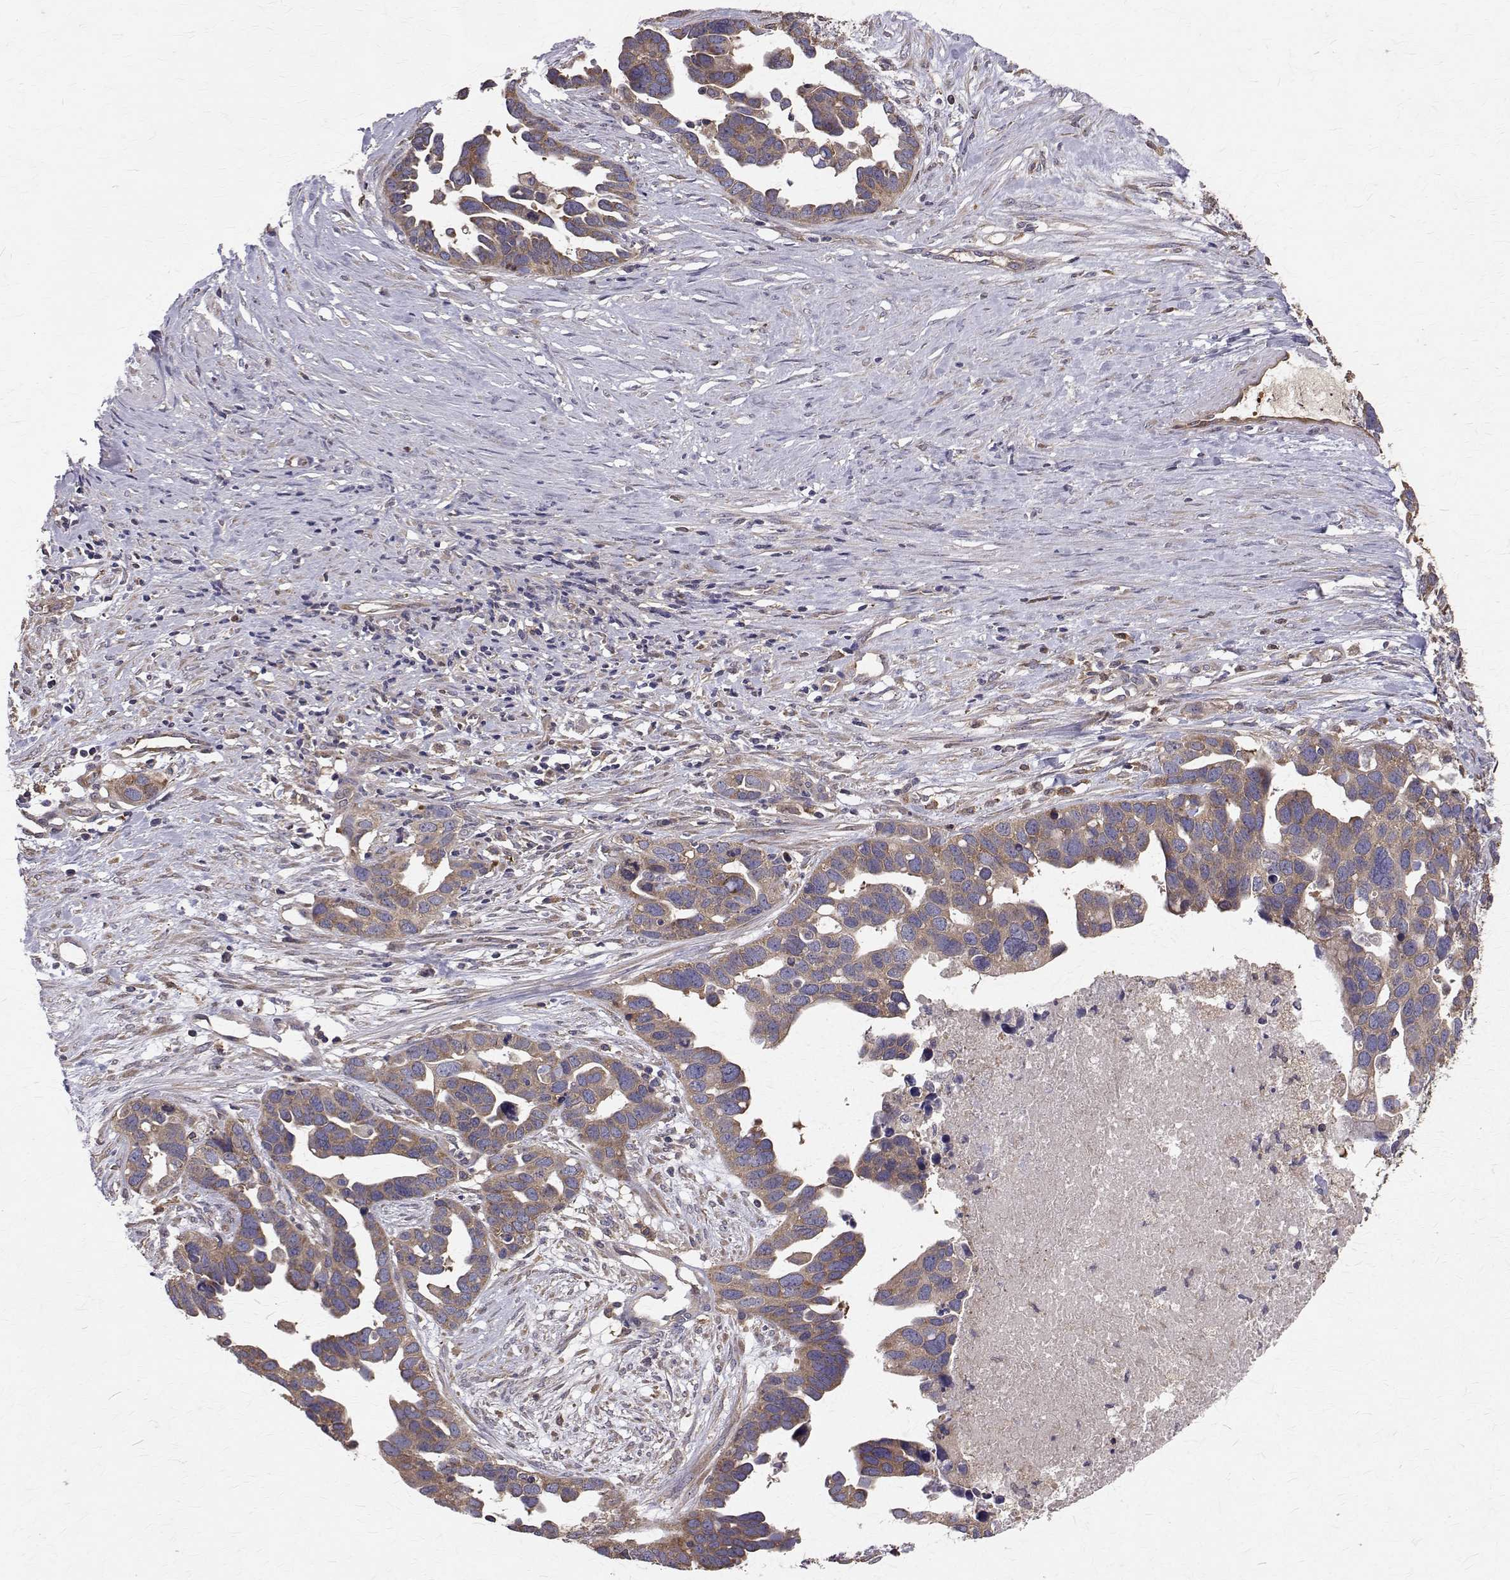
{"staining": {"intensity": "weak", "quantity": ">75%", "location": "cytoplasmic/membranous"}, "tissue": "ovarian cancer", "cell_type": "Tumor cells", "image_type": "cancer", "snomed": [{"axis": "morphology", "description": "Cystadenocarcinoma, serous, NOS"}, {"axis": "topography", "description": "Ovary"}], "caption": "Human serous cystadenocarcinoma (ovarian) stained with a protein marker shows weak staining in tumor cells.", "gene": "FARSB", "patient": {"sex": "female", "age": 54}}